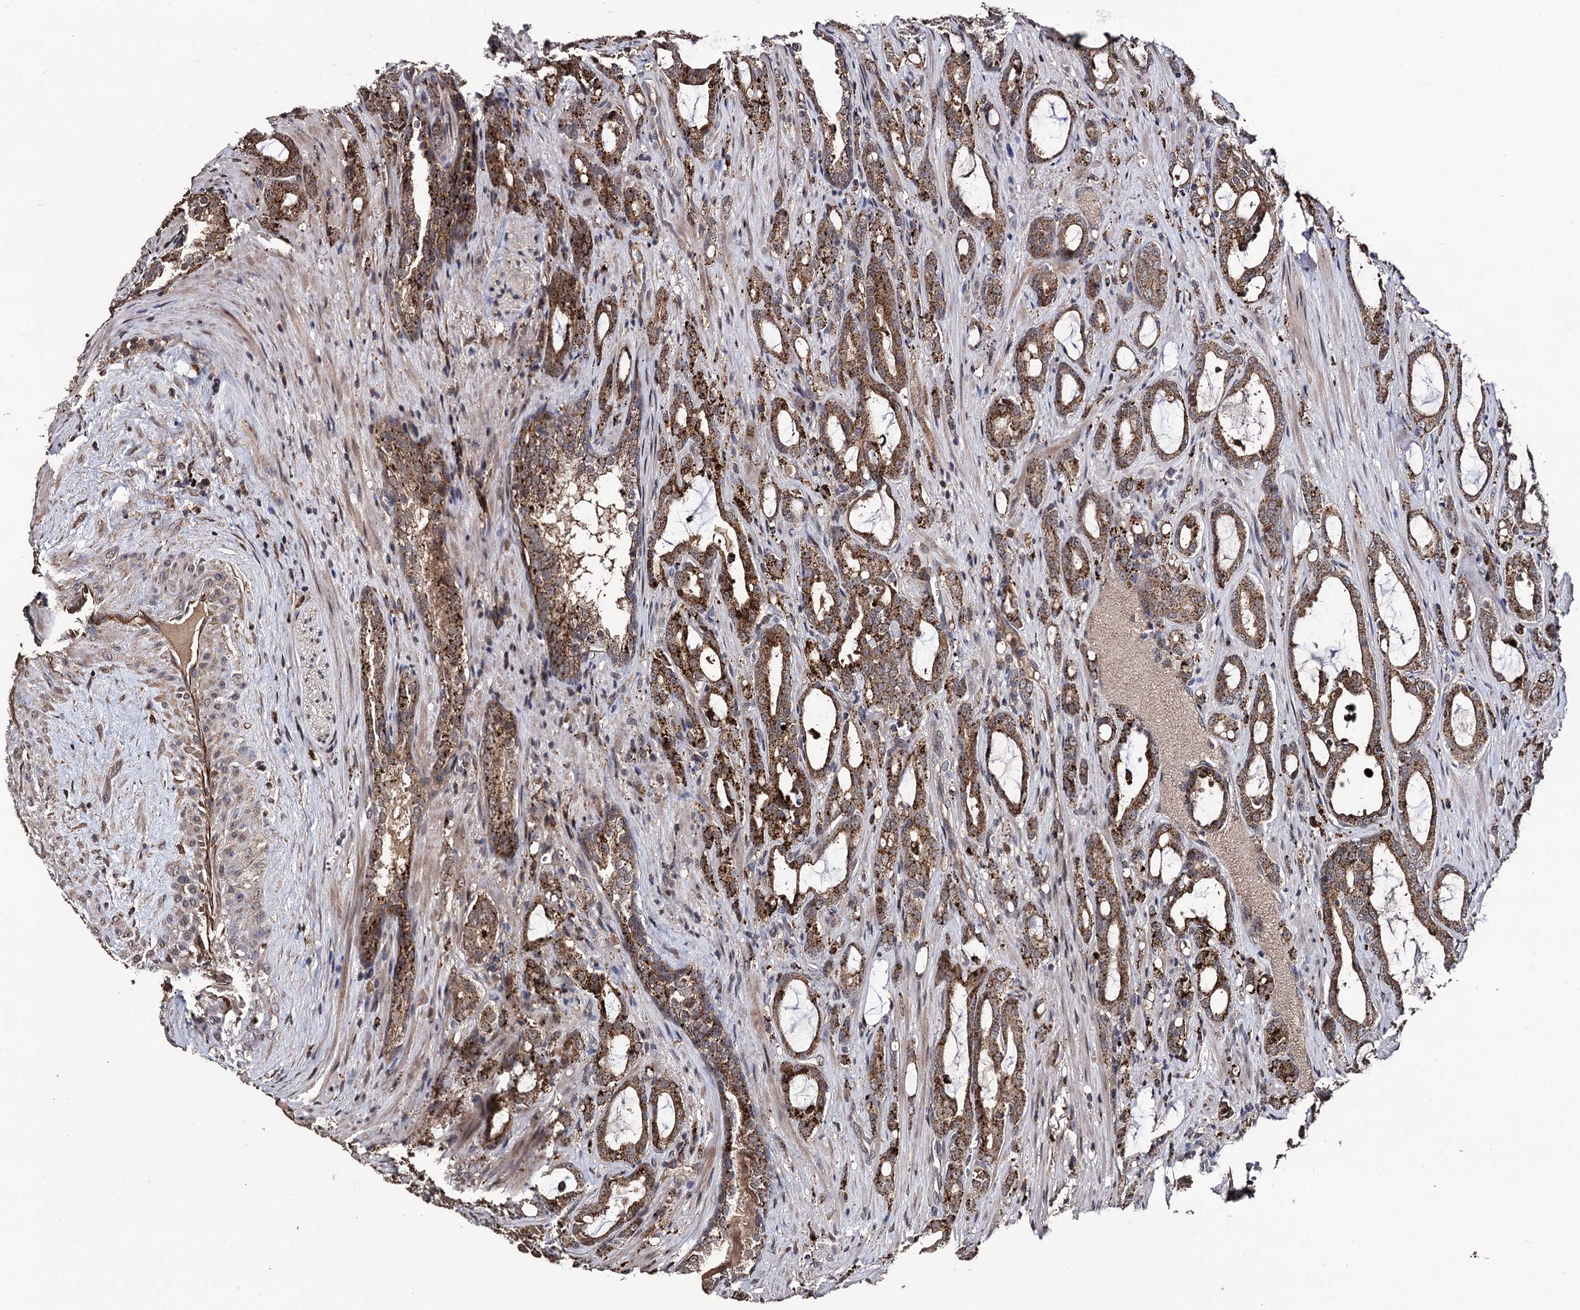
{"staining": {"intensity": "moderate", "quantity": ">75%", "location": "cytoplasmic/membranous"}, "tissue": "prostate cancer", "cell_type": "Tumor cells", "image_type": "cancer", "snomed": [{"axis": "morphology", "description": "Adenocarcinoma, High grade"}, {"axis": "topography", "description": "Prostate"}], "caption": "Protein expression analysis of human prostate cancer reveals moderate cytoplasmic/membranous positivity in approximately >75% of tumor cells.", "gene": "MICAL2", "patient": {"sex": "male", "age": 72}}